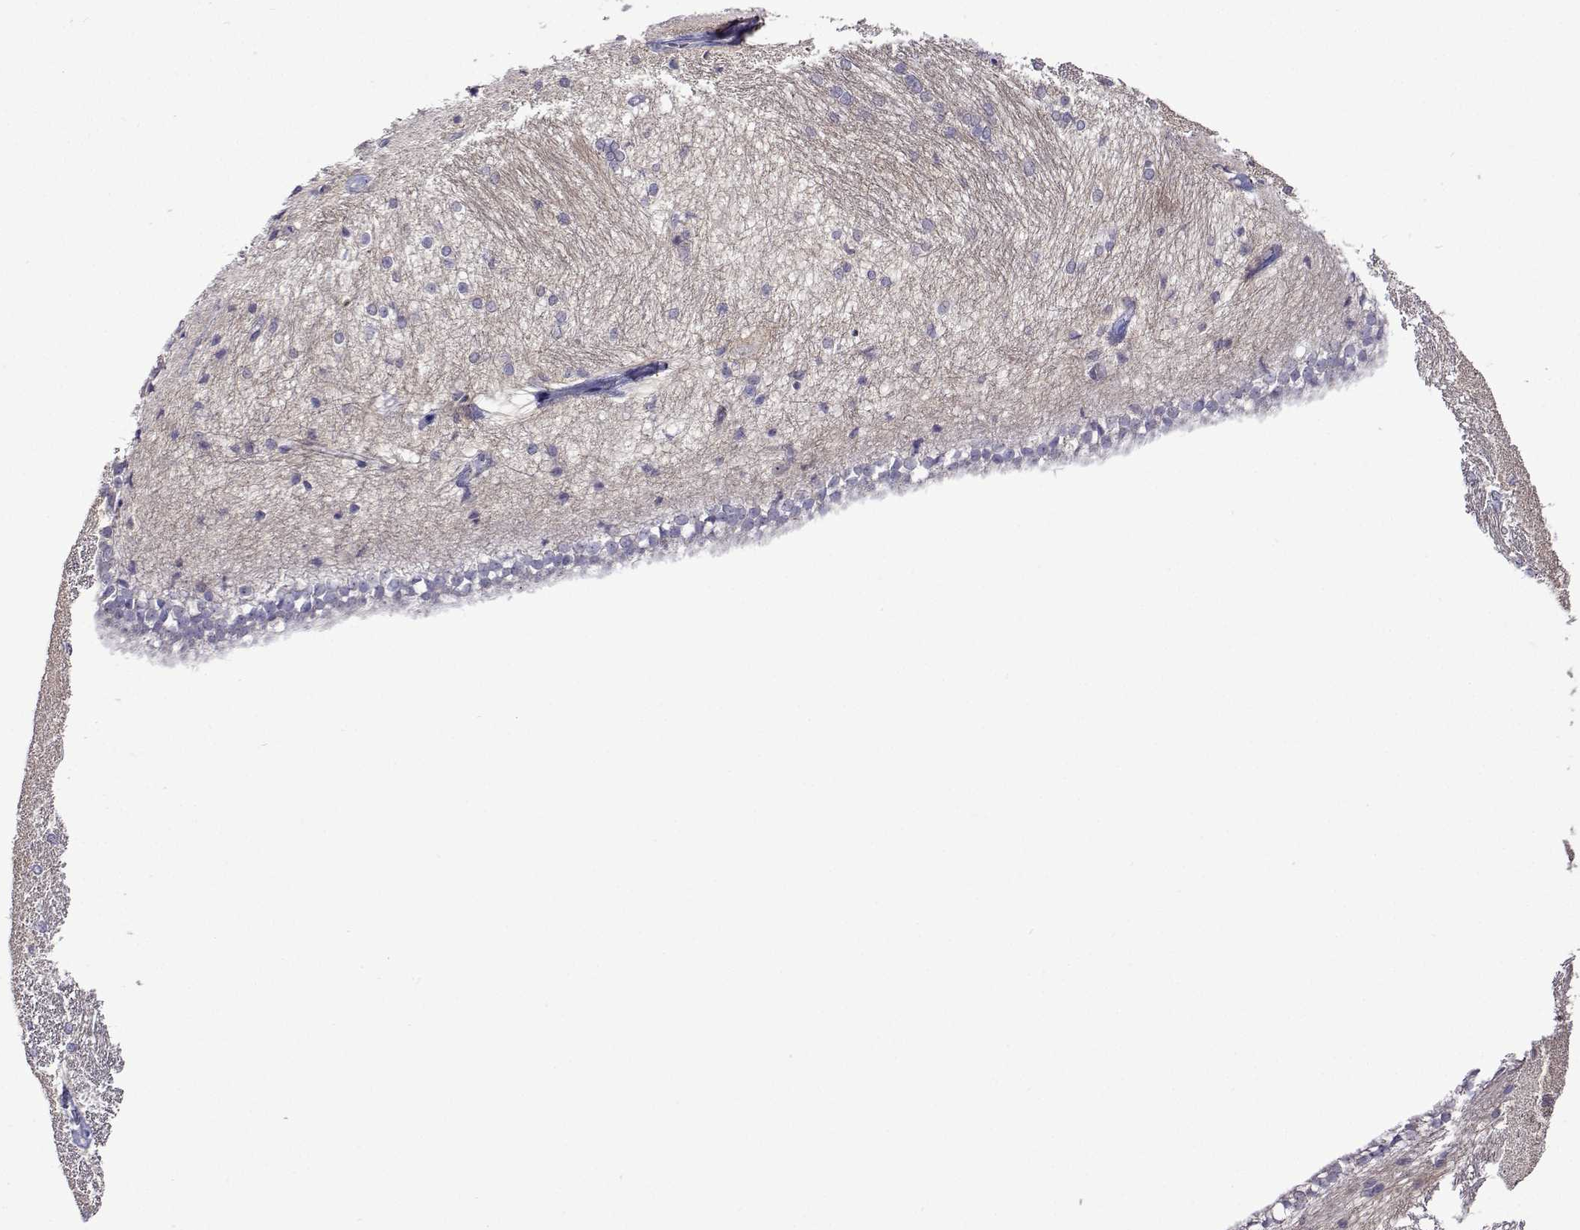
{"staining": {"intensity": "negative", "quantity": "none", "location": "none"}, "tissue": "hippocampus", "cell_type": "Glial cells", "image_type": "normal", "snomed": [{"axis": "morphology", "description": "Normal tissue, NOS"}, {"axis": "topography", "description": "Cerebral cortex"}, {"axis": "topography", "description": "Hippocampus"}], "caption": "A high-resolution histopathology image shows IHC staining of normal hippocampus, which exhibits no significant staining in glial cells.", "gene": "SULT2A1", "patient": {"sex": "female", "age": 19}}